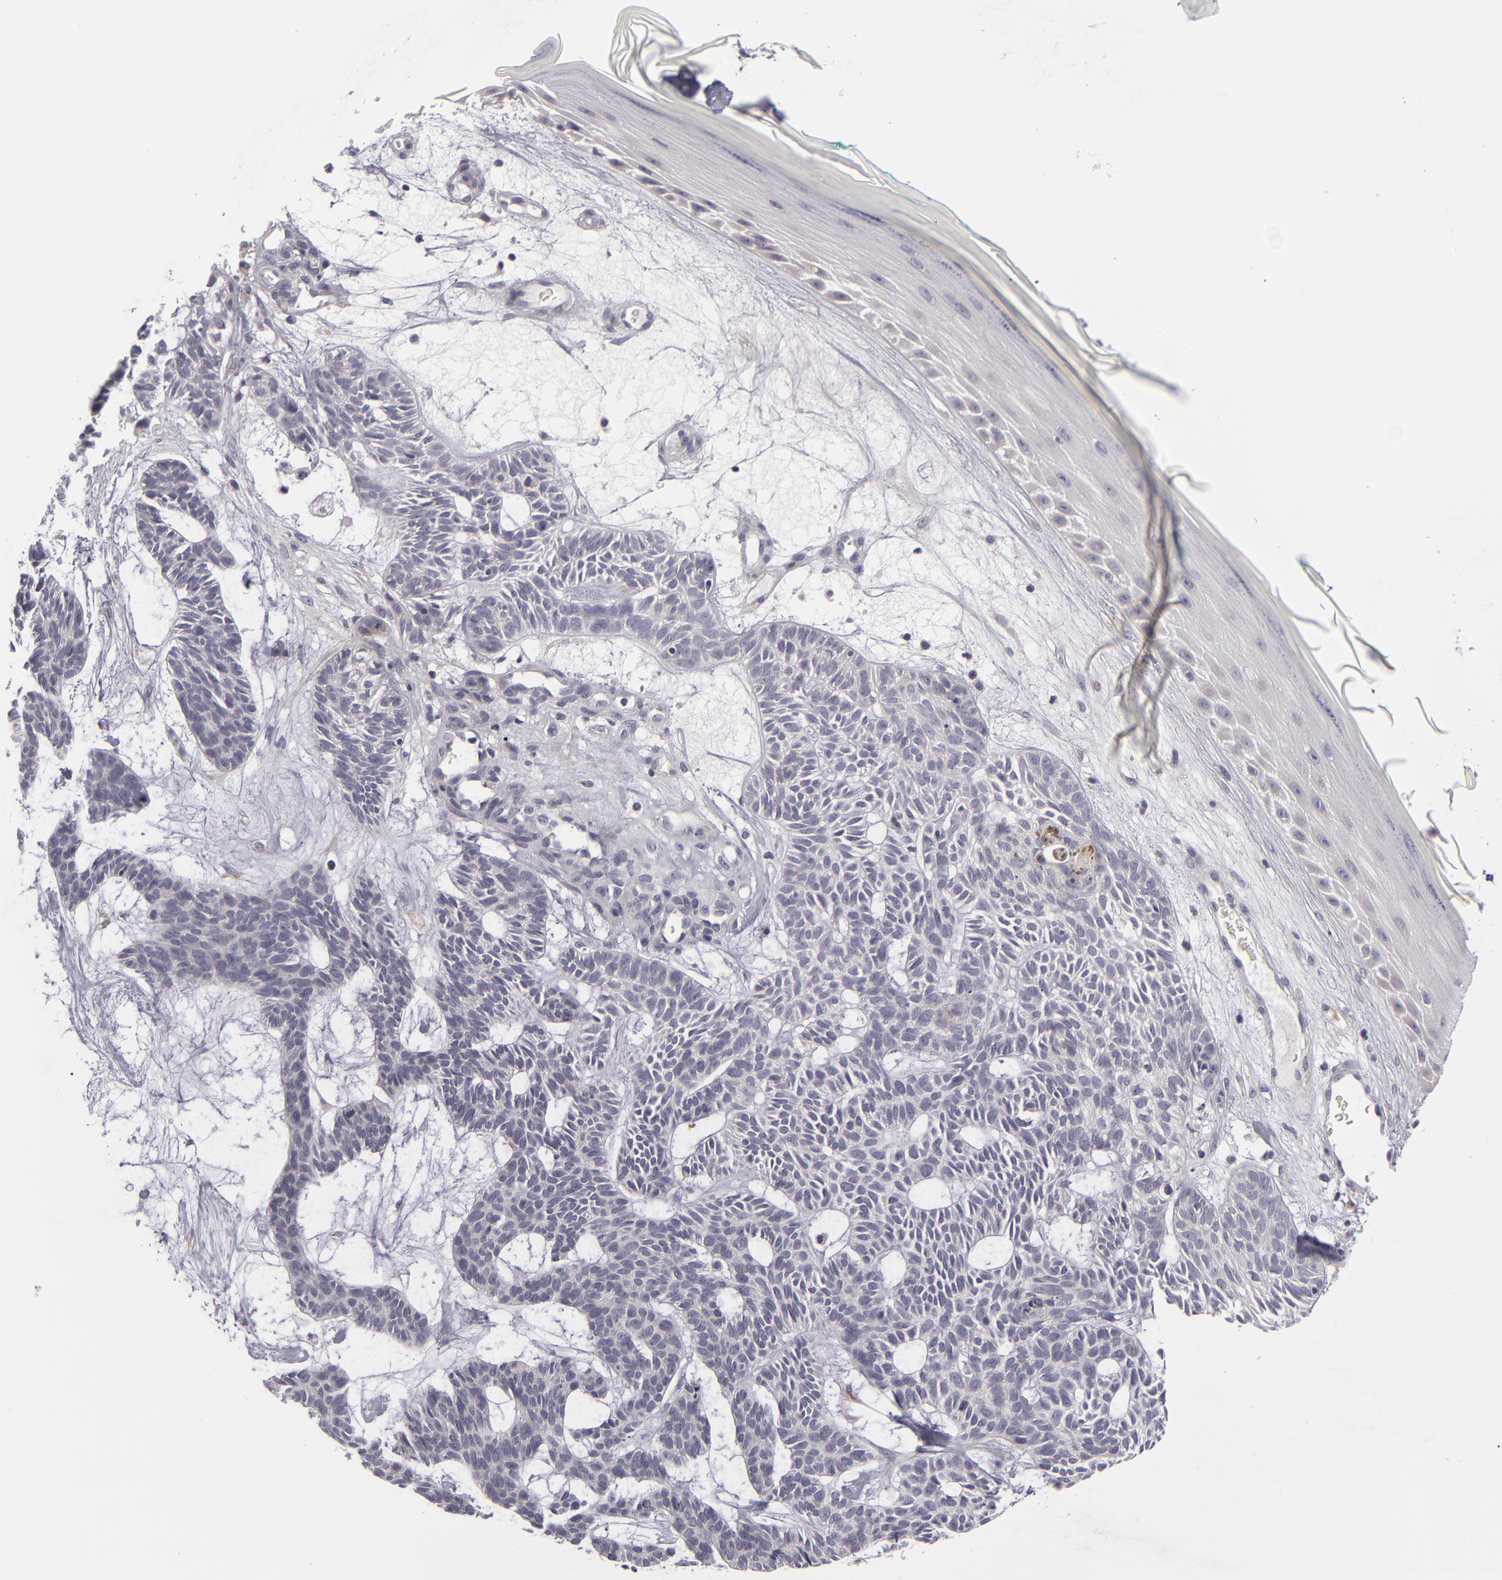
{"staining": {"intensity": "negative", "quantity": "none", "location": "none"}, "tissue": "skin cancer", "cell_type": "Tumor cells", "image_type": "cancer", "snomed": [{"axis": "morphology", "description": "Basal cell carcinoma"}, {"axis": "topography", "description": "Skin"}], "caption": "The histopathology image demonstrates no significant staining in tumor cells of basal cell carcinoma (skin).", "gene": "ATP2B3", "patient": {"sex": "male", "age": 75}}